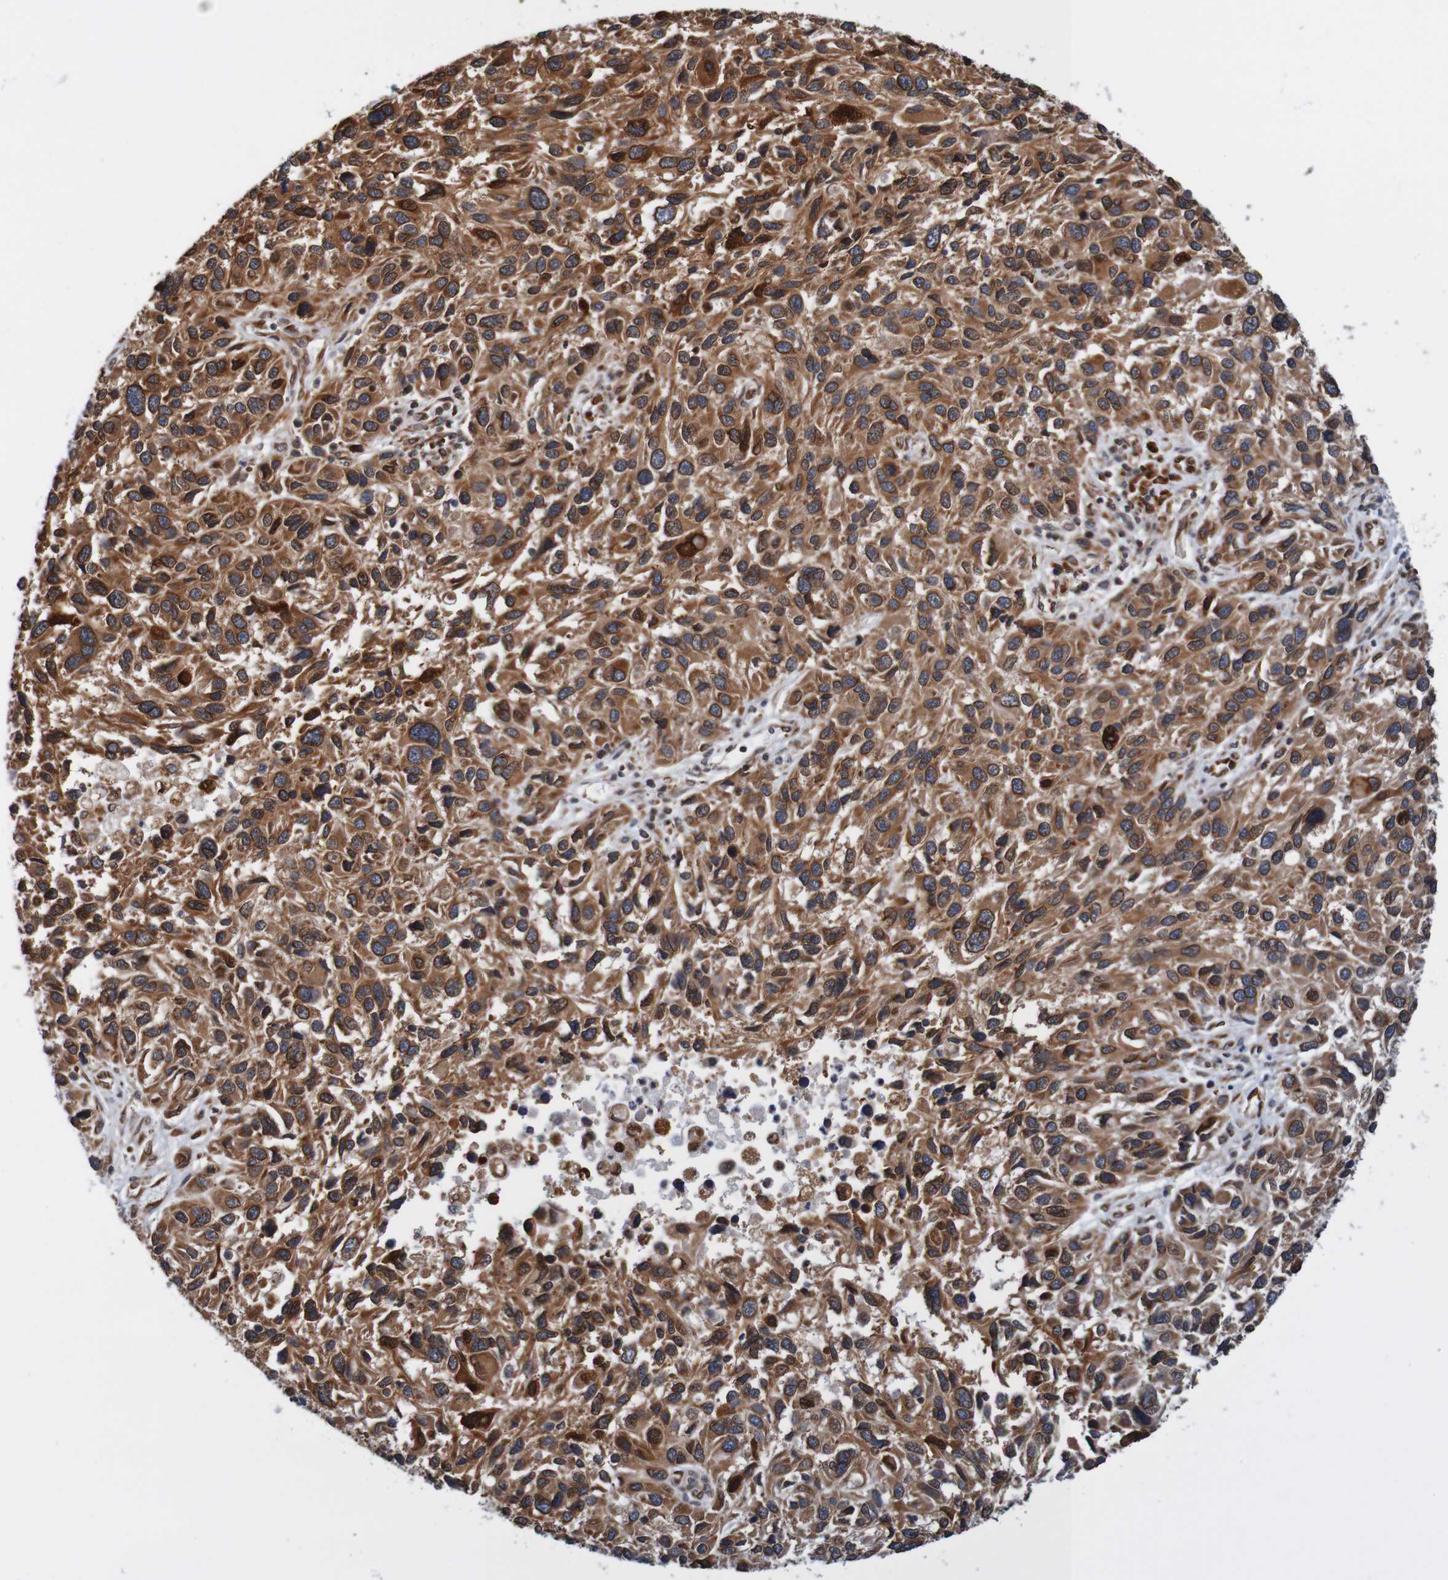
{"staining": {"intensity": "strong", "quantity": ">75%", "location": "cytoplasmic/membranous,nuclear"}, "tissue": "melanoma", "cell_type": "Tumor cells", "image_type": "cancer", "snomed": [{"axis": "morphology", "description": "Malignant melanoma, NOS"}, {"axis": "topography", "description": "Skin"}], "caption": "Immunohistochemical staining of human melanoma exhibits high levels of strong cytoplasmic/membranous and nuclear positivity in about >75% of tumor cells. (DAB (3,3'-diaminobenzidine) IHC, brown staining for protein, blue staining for nuclei).", "gene": "TMEM109", "patient": {"sex": "male", "age": 53}}